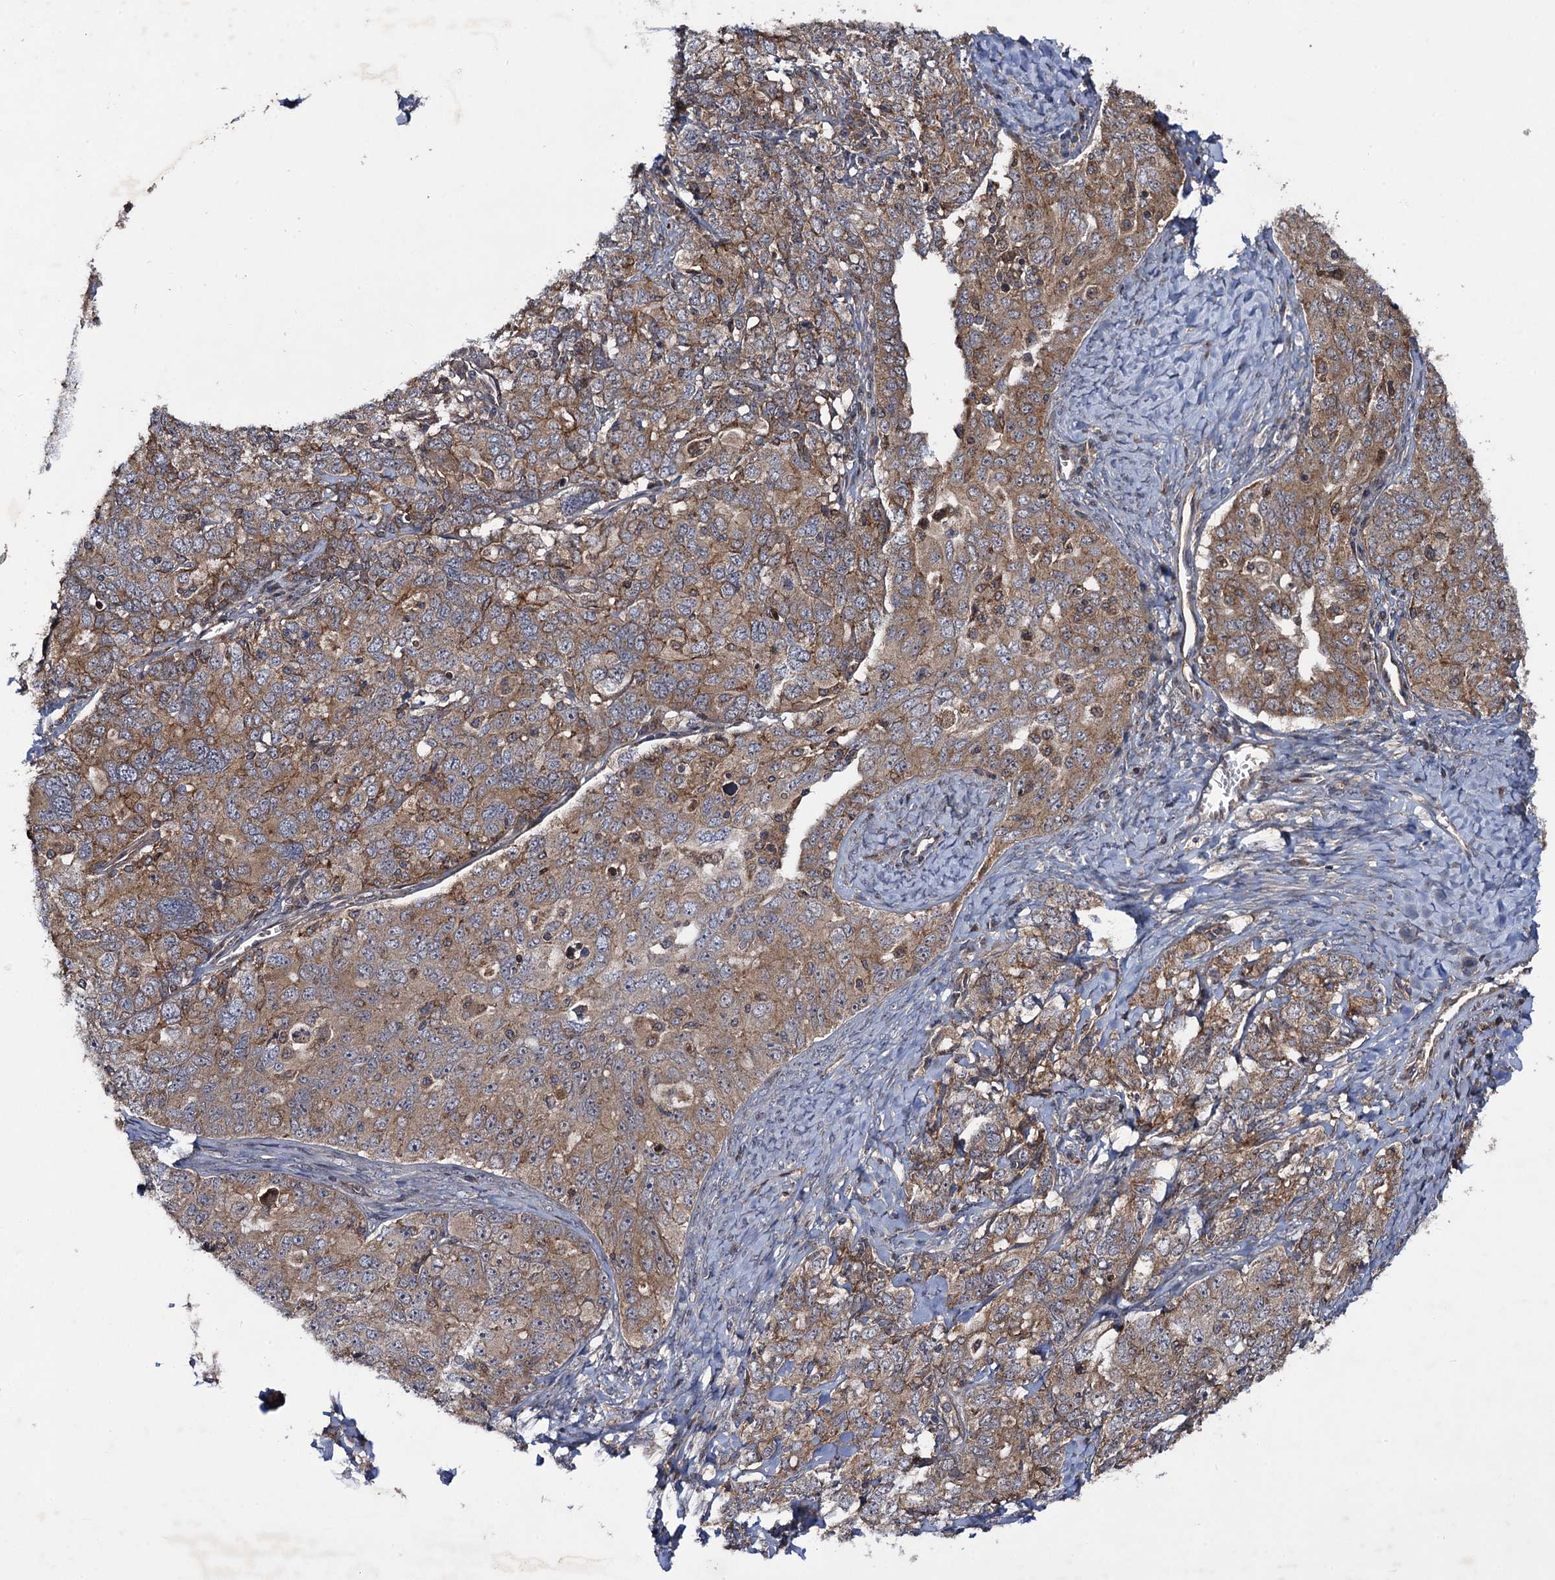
{"staining": {"intensity": "moderate", "quantity": ">75%", "location": "cytoplasmic/membranous"}, "tissue": "ovarian cancer", "cell_type": "Tumor cells", "image_type": "cancer", "snomed": [{"axis": "morphology", "description": "Carcinoma, endometroid"}, {"axis": "topography", "description": "Ovary"}], "caption": "Protein staining of ovarian cancer (endometroid carcinoma) tissue reveals moderate cytoplasmic/membranous positivity in about >75% of tumor cells.", "gene": "HAUS1", "patient": {"sex": "female", "age": 62}}